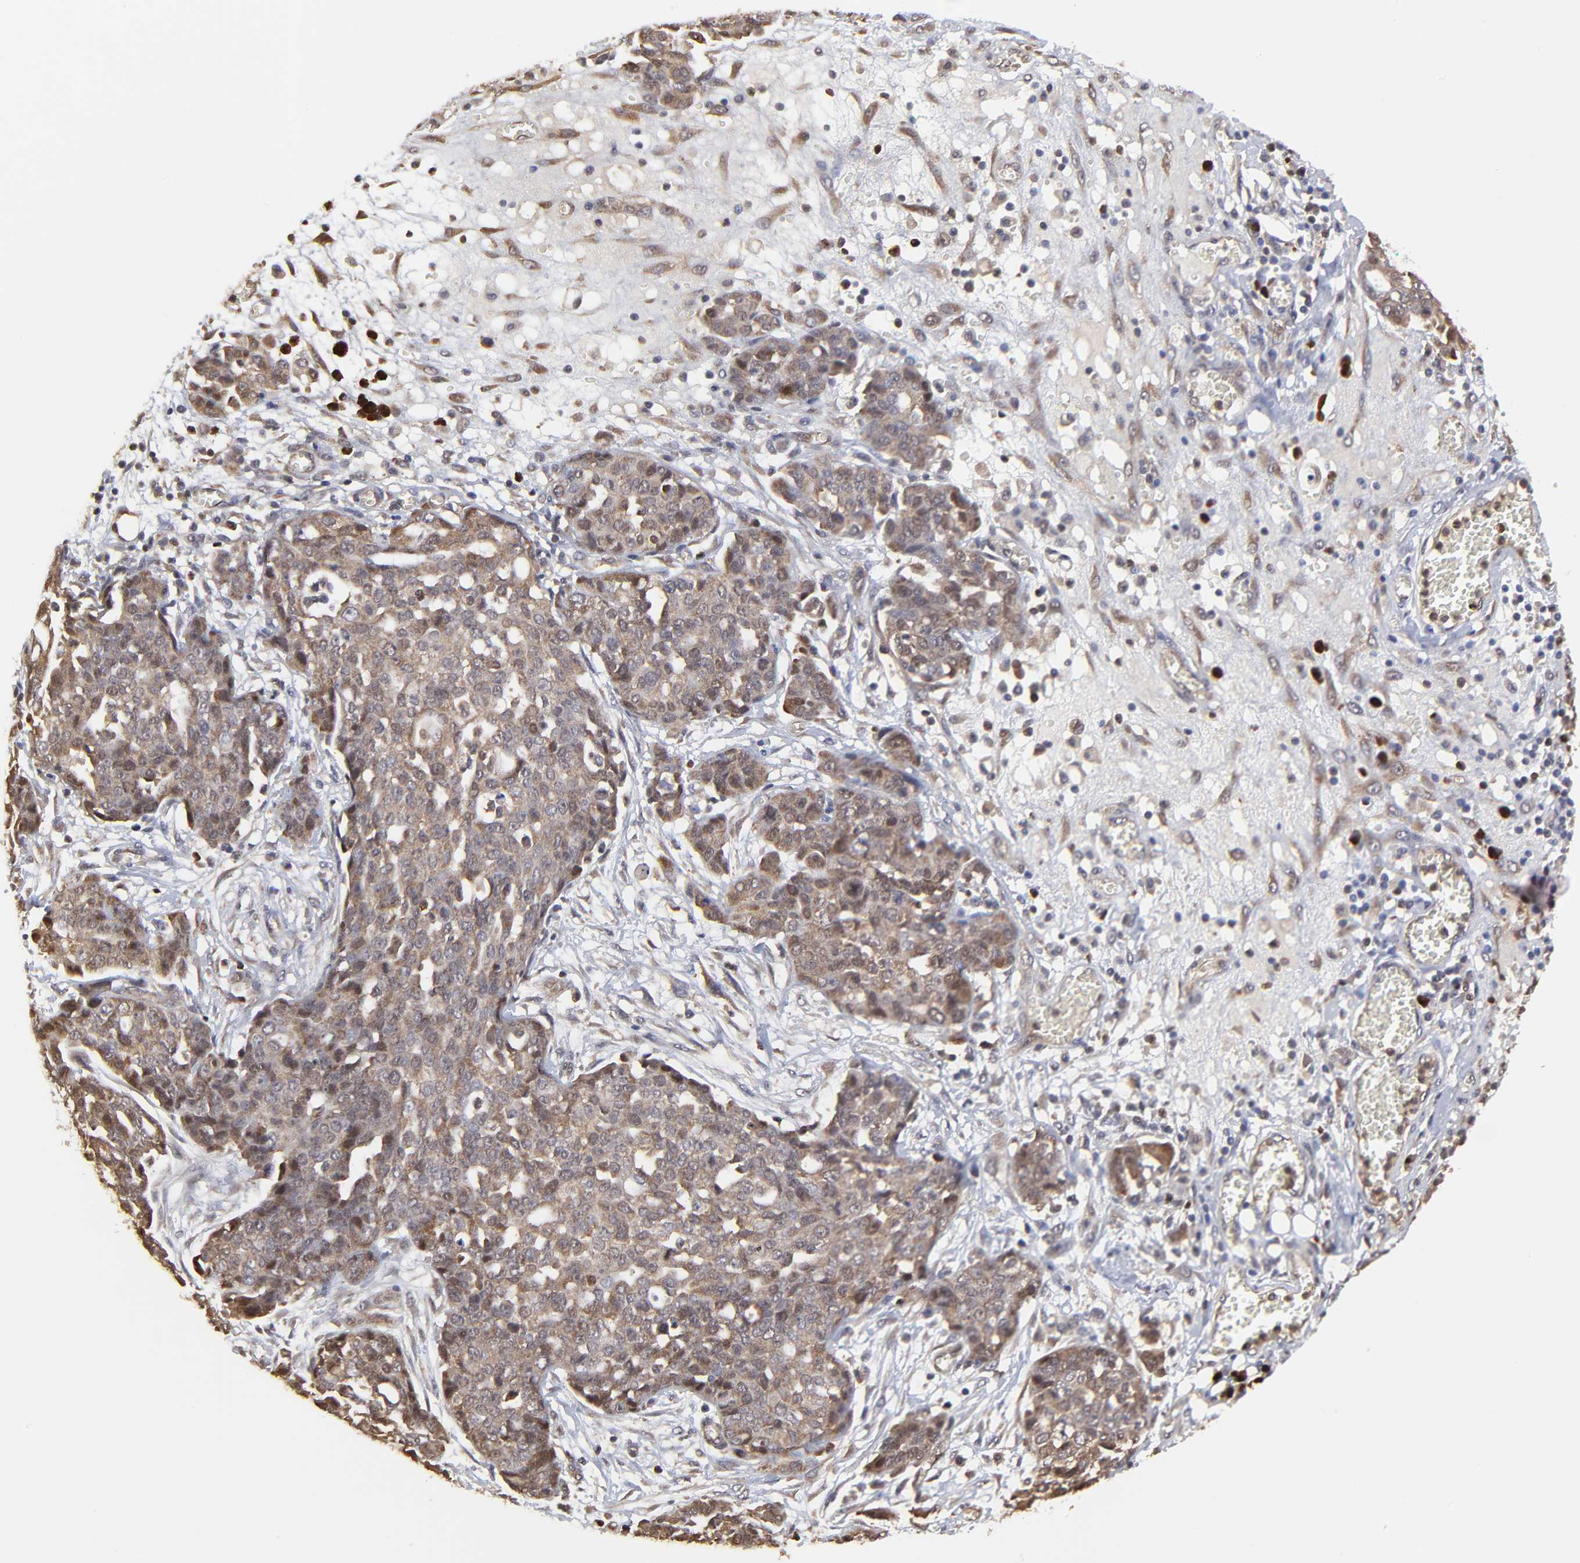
{"staining": {"intensity": "weak", "quantity": ">75%", "location": "cytoplasmic/membranous"}, "tissue": "ovarian cancer", "cell_type": "Tumor cells", "image_type": "cancer", "snomed": [{"axis": "morphology", "description": "Cystadenocarcinoma, serous, NOS"}, {"axis": "topography", "description": "Soft tissue"}, {"axis": "topography", "description": "Ovary"}], "caption": "Ovarian cancer (serous cystadenocarcinoma) was stained to show a protein in brown. There is low levels of weak cytoplasmic/membranous staining in approximately >75% of tumor cells.", "gene": "CASP3", "patient": {"sex": "female", "age": 57}}